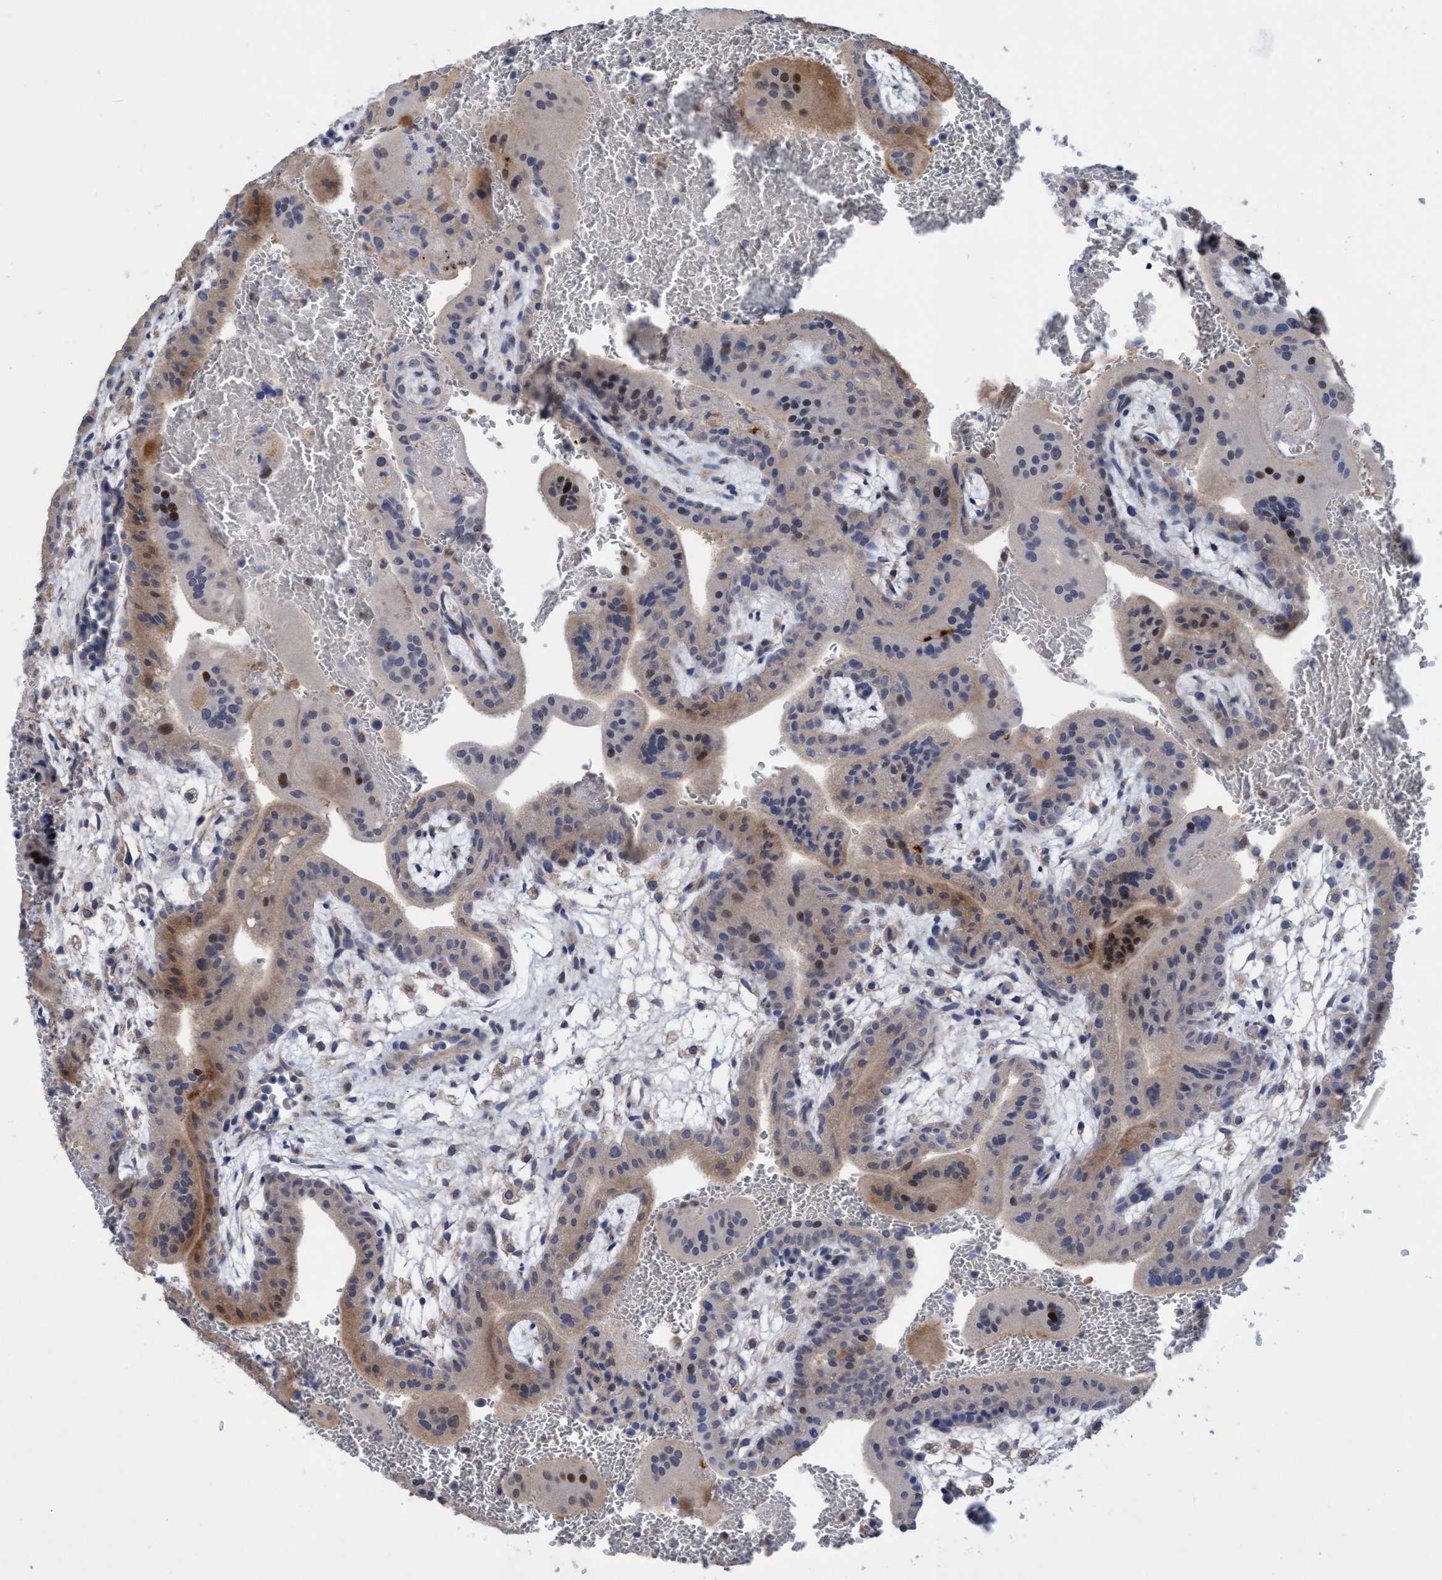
{"staining": {"intensity": "negative", "quantity": "none", "location": "none"}, "tissue": "placenta", "cell_type": "Decidual cells", "image_type": "normal", "snomed": [{"axis": "morphology", "description": "Normal tissue, NOS"}, {"axis": "topography", "description": "Placenta"}], "caption": "This is a image of immunohistochemistry staining of normal placenta, which shows no staining in decidual cells. (Stains: DAB (3,3'-diaminobenzidine) immunohistochemistry (IHC) with hematoxylin counter stain, Microscopy: brightfield microscopy at high magnification).", "gene": "SEMA4D", "patient": {"sex": "female", "age": 35}}